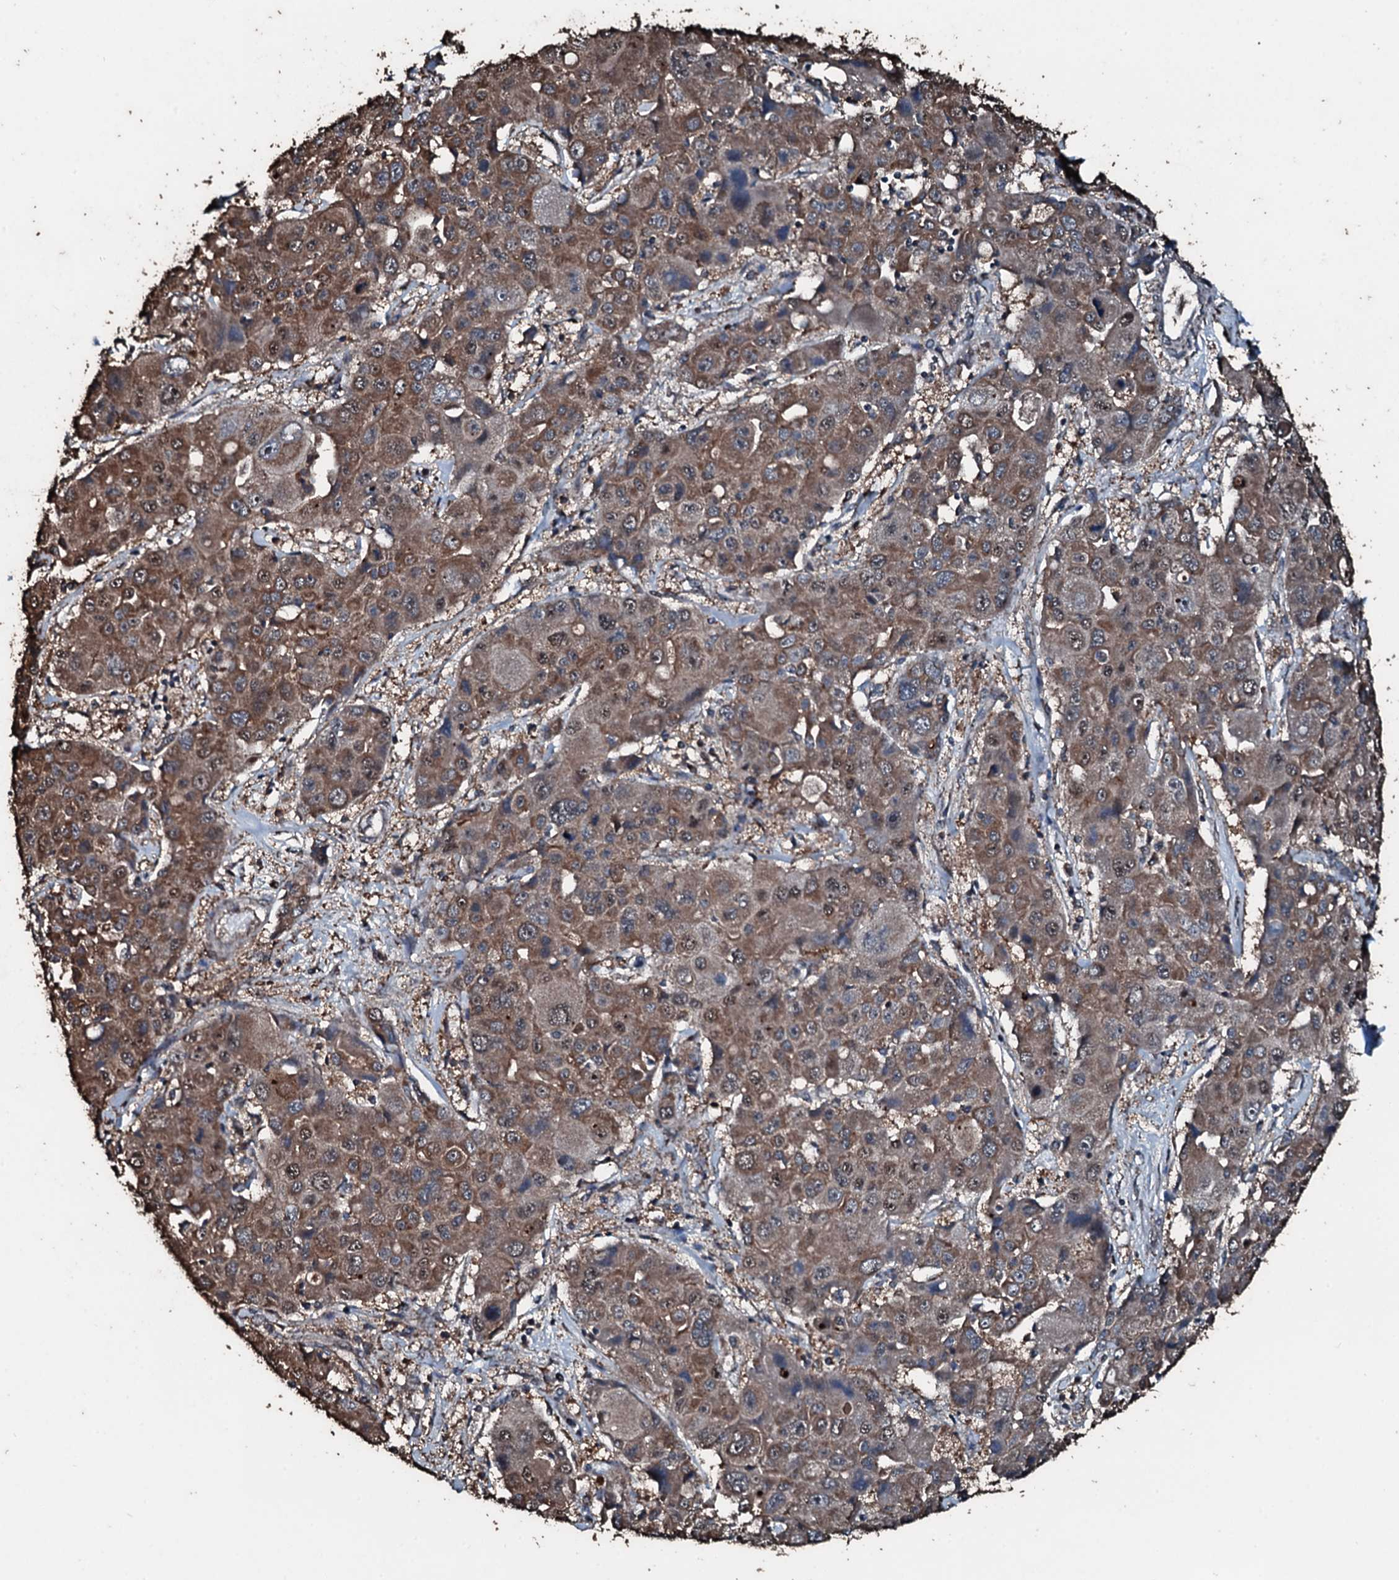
{"staining": {"intensity": "moderate", "quantity": ">75%", "location": "cytoplasmic/membranous"}, "tissue": "liver cancer", "cell_type": "Tumor cells", "image_type": "cancer", "snomed": [{"axis": "morphology", "description": "Cholangiocarcinoma"}, {"axis": "topography", "description": "Liver"}], "caption": "A micrograph showing moderate cytoplasmic/membranous staining in approximately >75% of tumor cells in cholangiocarcinoma (liver), as visualized by brown immunohistochemical staining.", "gene": "FAAP24", "patient": {"sex": "male", "age": 67}}